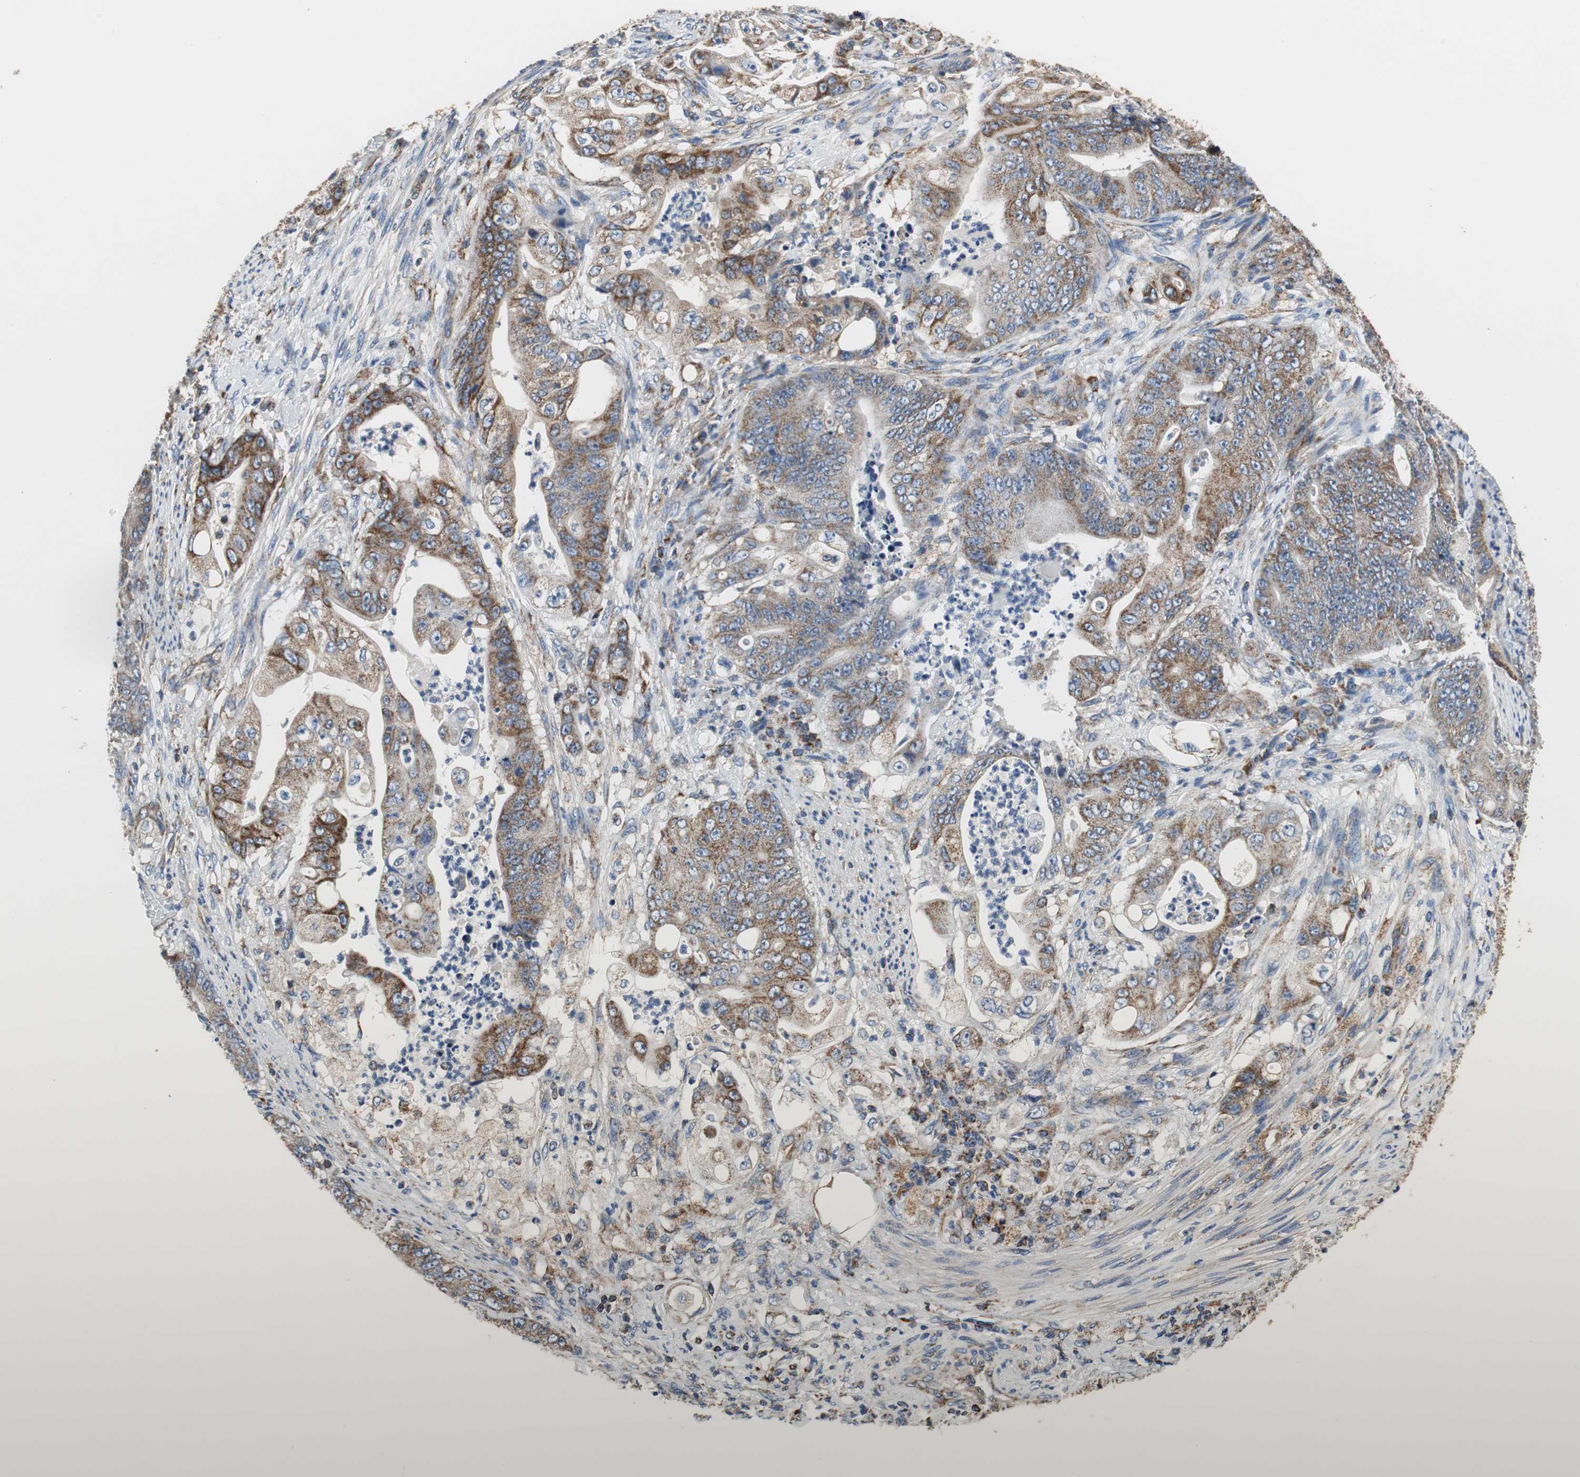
{"staining": {"intensity": "strong", "quantity": ">75%", "location": "cytoplasmic/membranous"}, "tissue": "stomach cancer", "cell_type": "Tumor cells", "image_type": "cancer", "snomed": [{"axis": "morphology", "description": "Adenocarcinoma, NOS"}, {"axis": "topography", "description": "Stomach"}], "caption": "Protein staining of adenocarcinoma (stomach) tissue demonstrates strong cytoplasmic/membranous positivity in about >75% of tumor cells. (brown staining indicates protein expression, while blue staining denotes nuclei).", "gene": "GSTK1", "patient": {"sex": "female", "age": 73}}